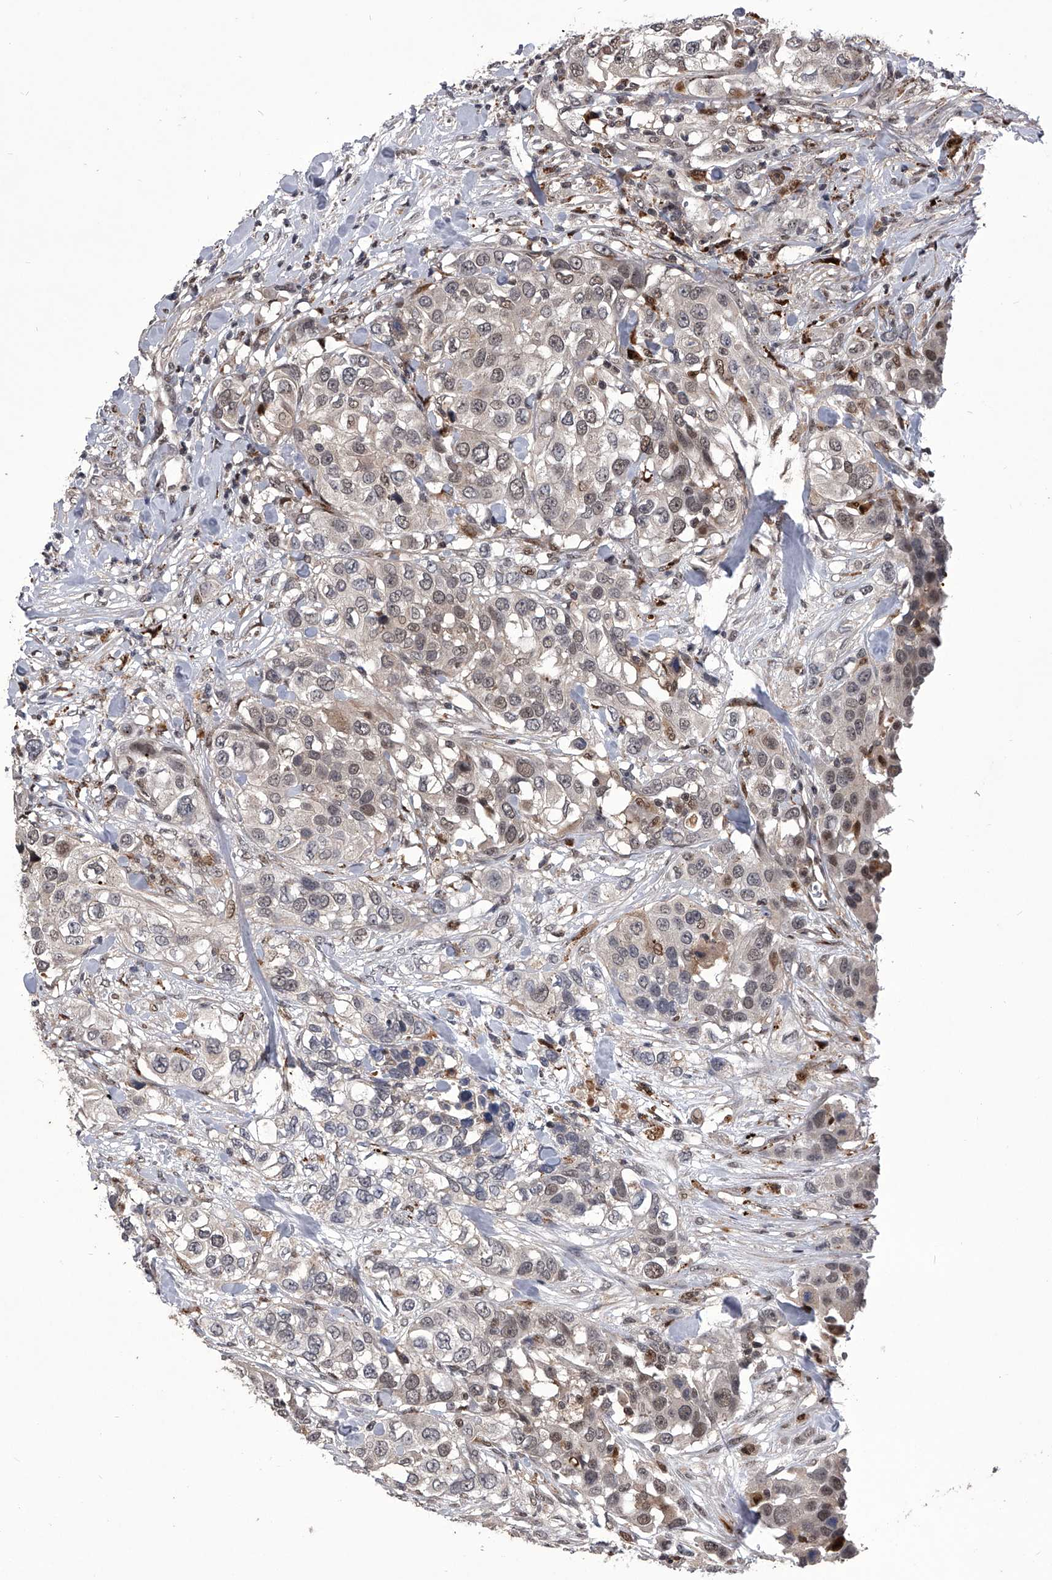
{"staining": {"intensity": "weak", "quantity": "<25%", "location": "nuclear"}, "tissue": "urothelial cancer", "cell_type": "Tumor cells", "image_type": "cancer", "snomed": [{"axis": "morphology", "description": "Urothelial carcinoma, High grade"}, {"axis": "topography", "description": "Urinary bladder"}], "caption": "This is a photomicrograph of immunohistochemistry staining of urothelial cancer, which shows no expression in tumor cells. (IHC, brightfield microscopy, high magnification).", "gene": "CMTR1", "patient": {"sex": "female", "age": 80}}